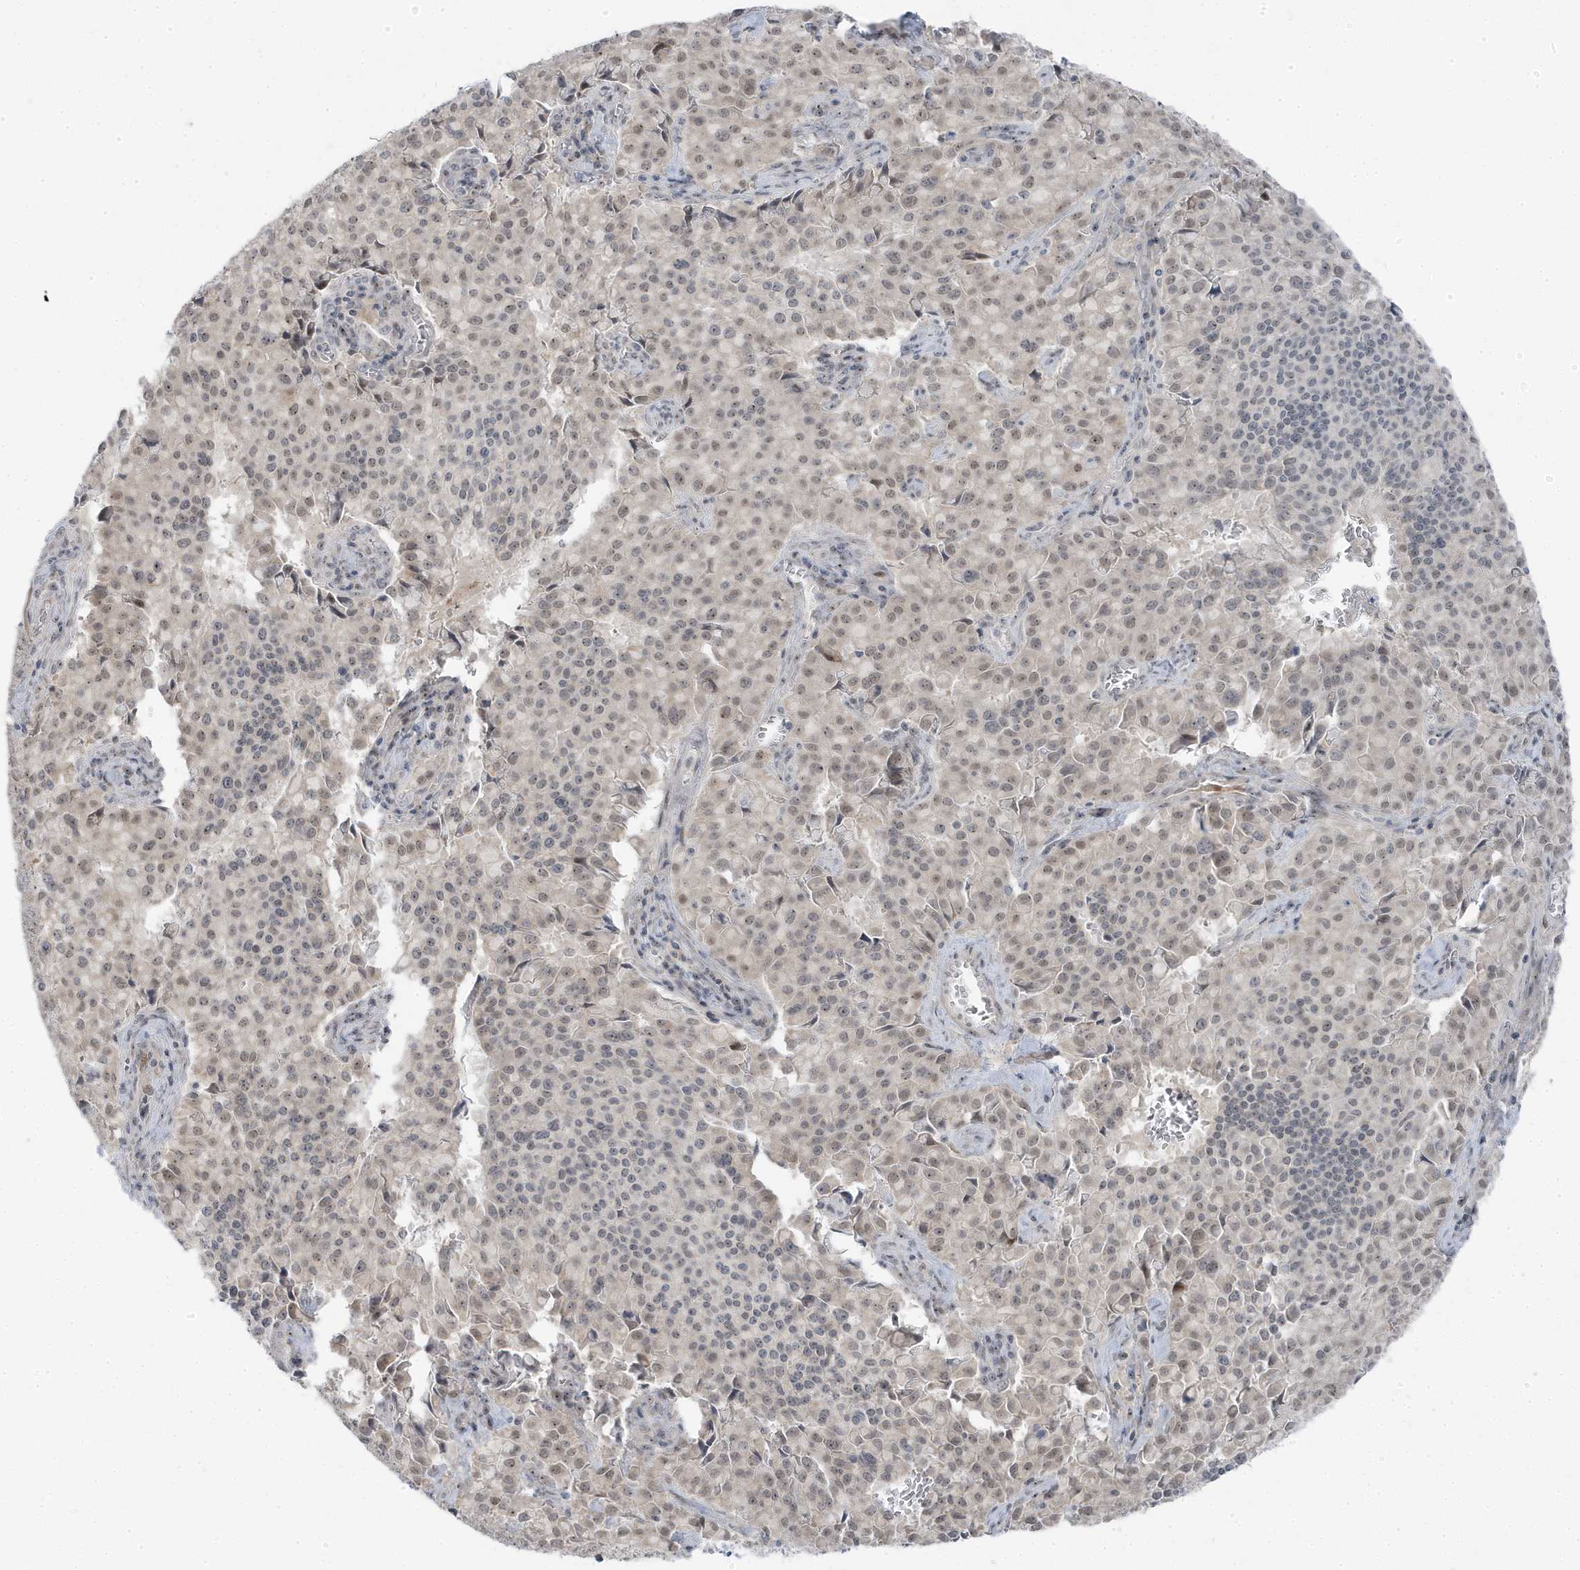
{"staining": {"intensity": "weak", "quantity": "25%-75%", "location": "nuclear"}, "tissue": "pancreatic cancer", "cell_type": "Tumor cells", "image_type": "cancer", "snomed": [{"axis": "morphology", "description": "Adenocarcinoma, NOS"}, {"axis": "topography", "description": "Pancreas"}], "caption": "Protein staining exhibits weak nuclear expression in about 25%-75% of tumor cells in pancreatic cancer (adenocarcinoma). (DAB (3,3'-diaminobenzidine) IHC, brown staining for protein, blue staining for nuclei).", "gene": "TSEN15", "patient": {"sex": "male", "age": 65}}